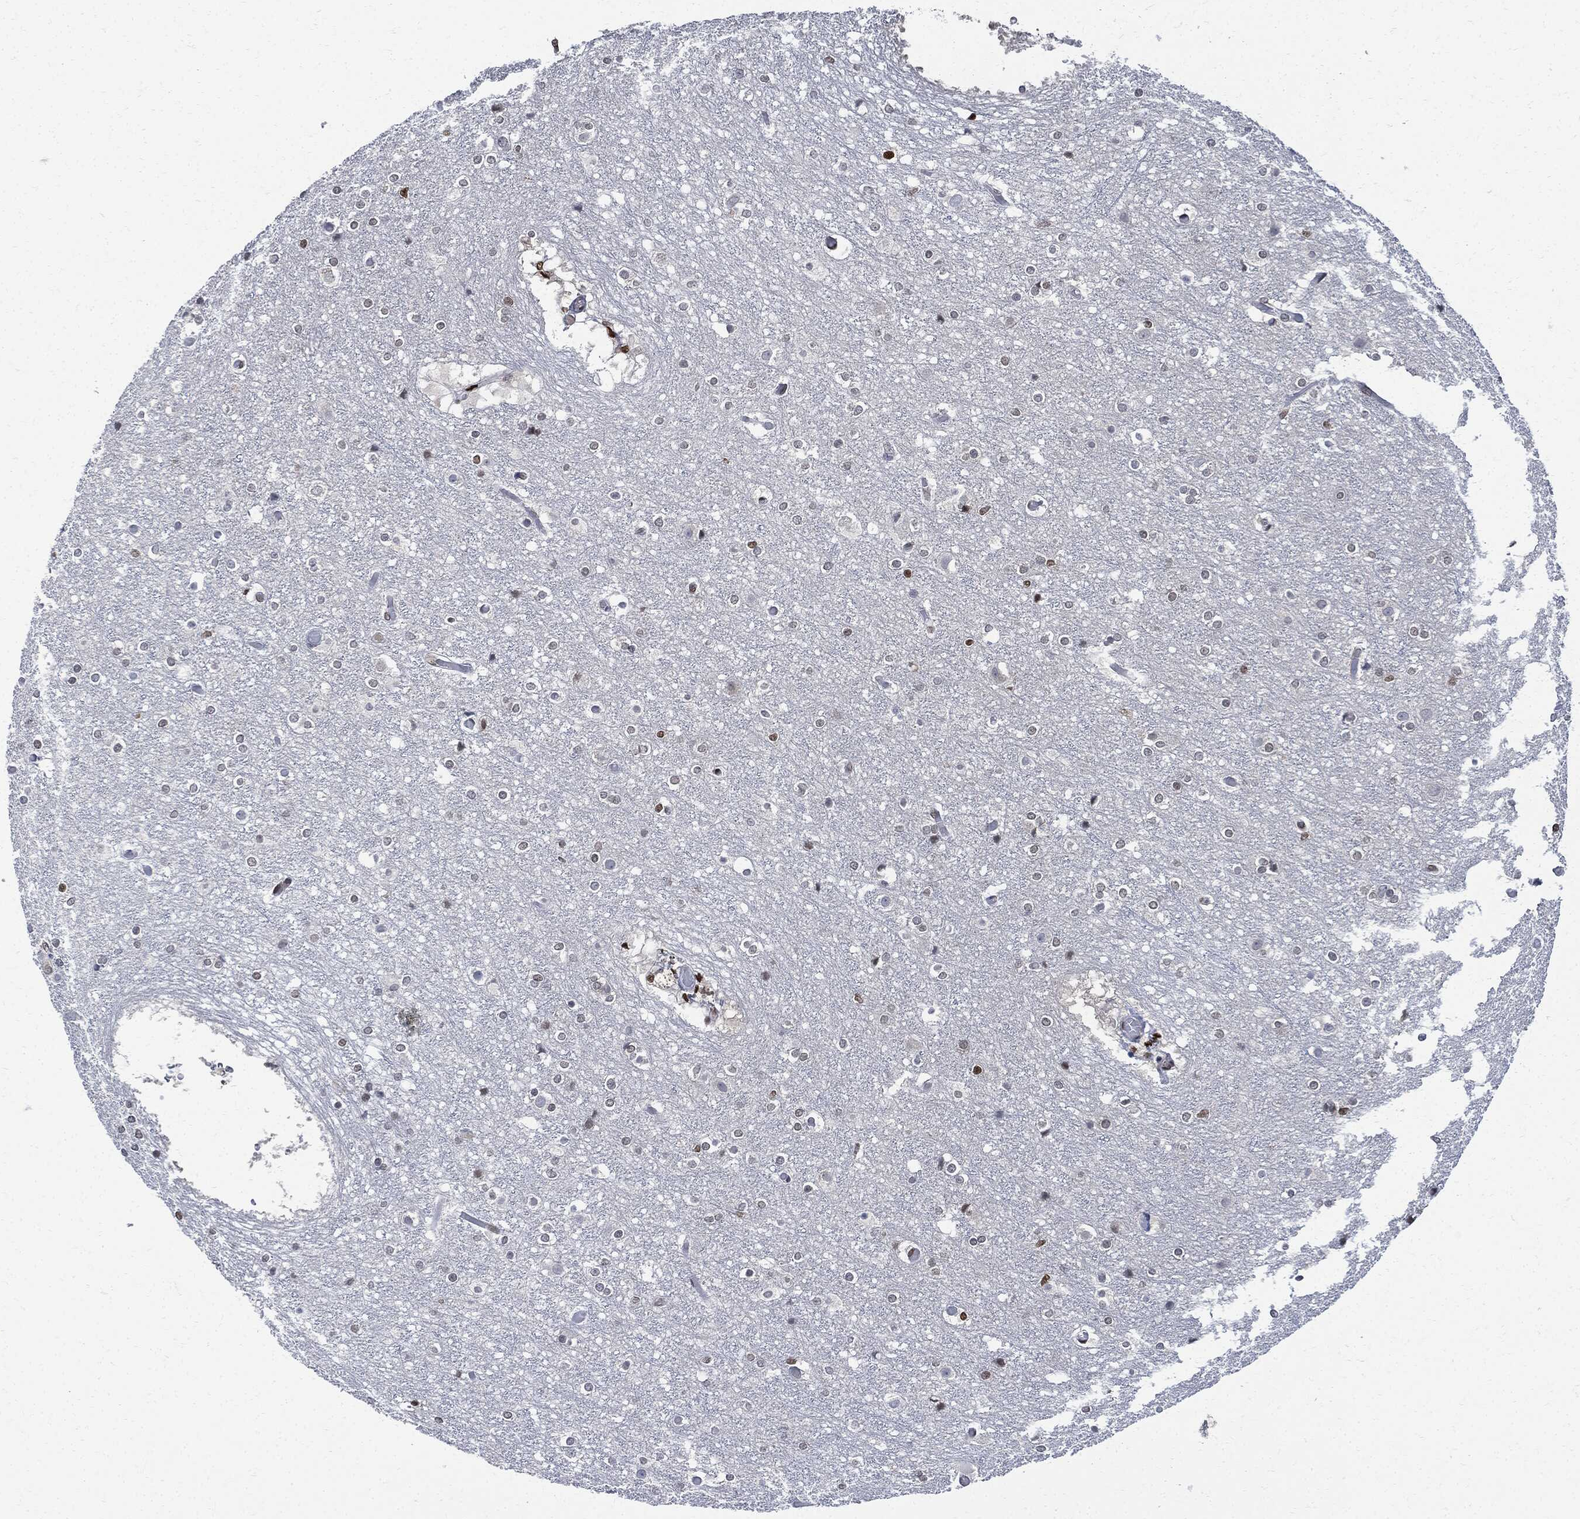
{"staining": {"intensity": "strong", "quantity": "<25%", "location": "nuclear"}, "tissue": "cerebral cortex", "cell_type": "Endothelial cells", "image_type": "normal", "snomed": [{"axis": "morphology", "description": "Normal tissue, NOS"}, {"axis": "topography", "description": "Cerebral cortex"}], "caption": "IHC (DAB (3,3'-diaminobenzidine)) staining of unremarkable cerebral cortex reveals strong nuclear protein positivity in about <25% of endothelial cells. The staining was performed using DAB to visualize the protein expression in brown, while the nuclei were stained in blue with hematoxylin (Magnification: 20x).", "gene": "PCNA", "patient": {"sex": "female", "age": 52}}